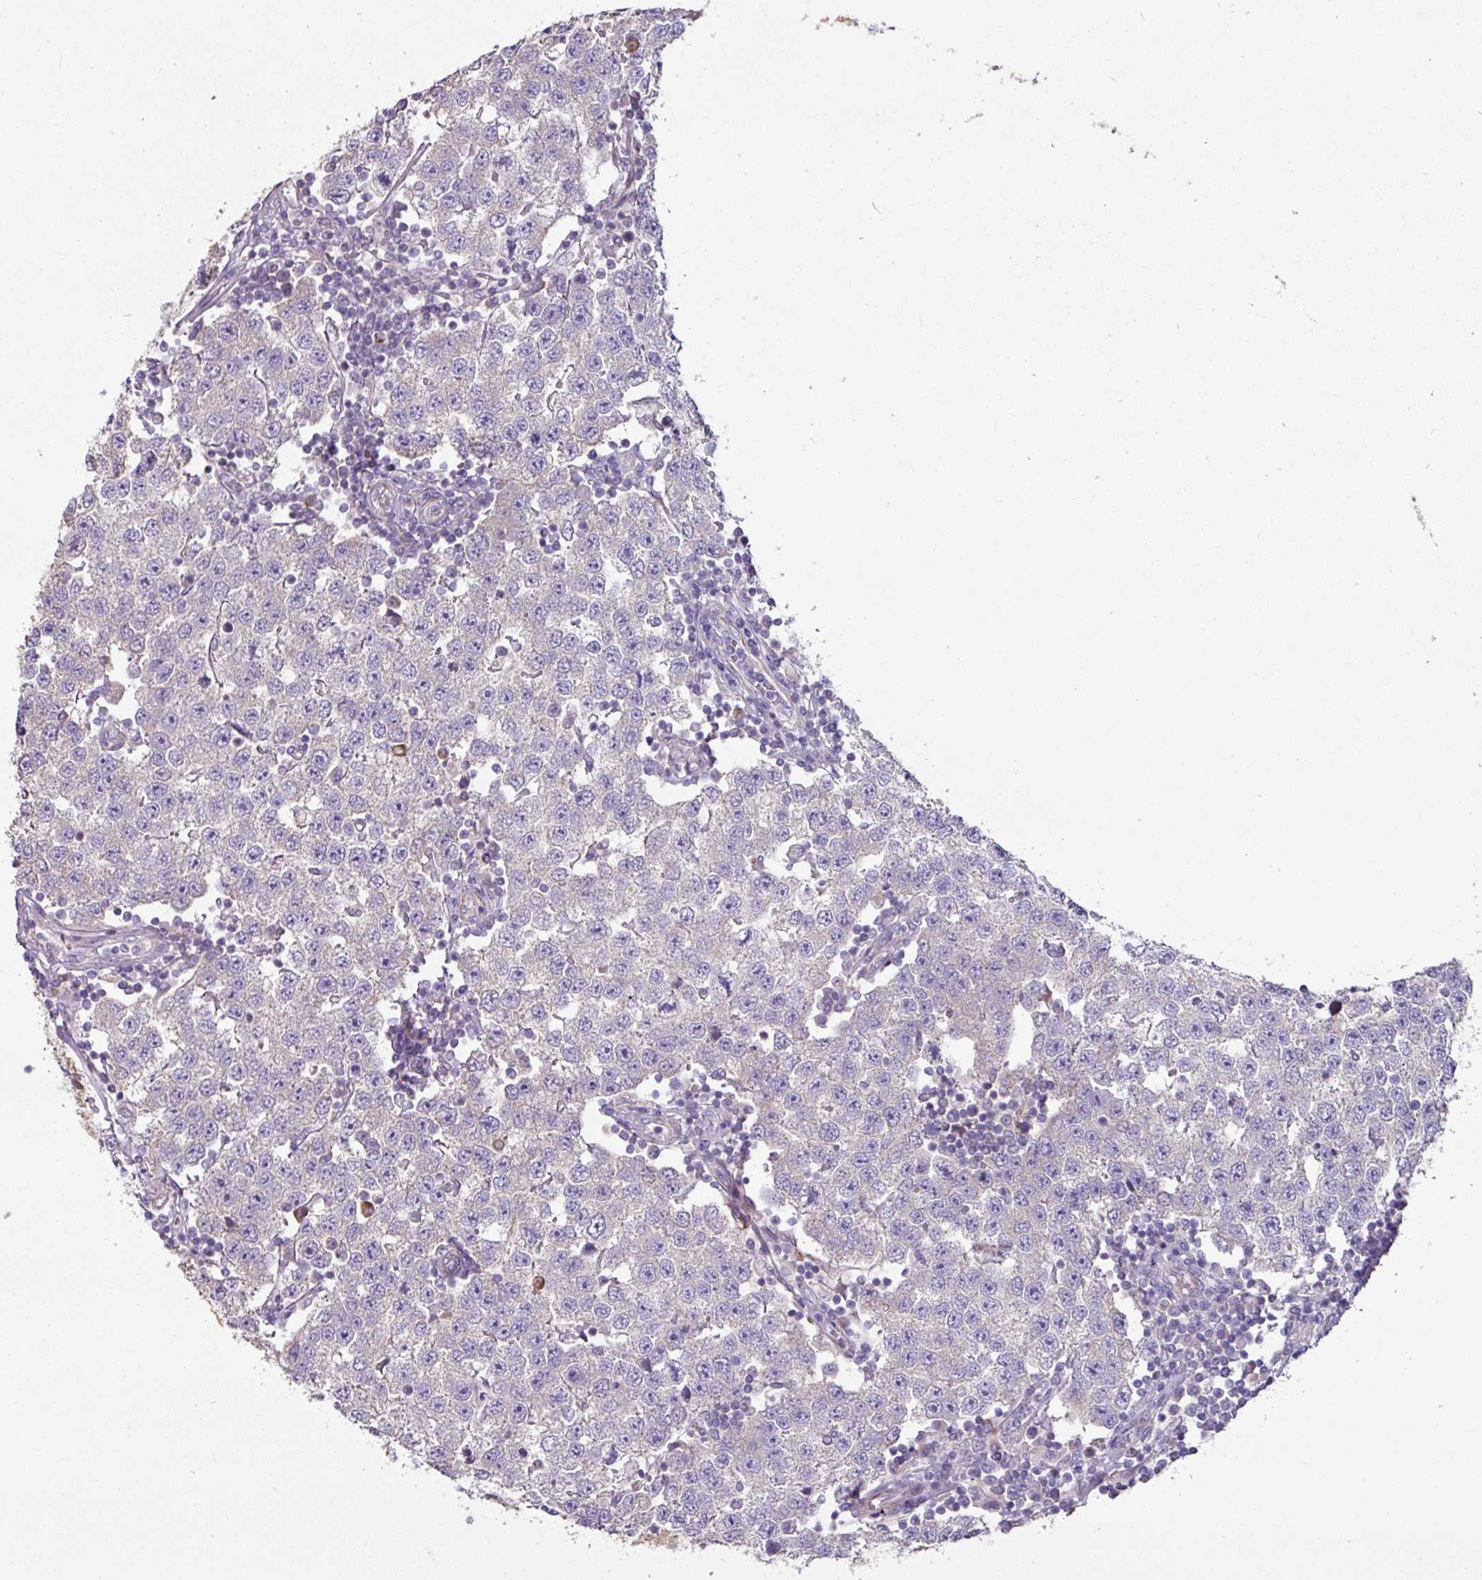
{"staining": {"intensity": "weak", "quantity": "25%-75%", "location": "cytoplasmic/membranous"}, "tissue": "testis cancer", "cell_type": "Tumor cells", "image_type": "cancer", "snomed": [{"axis": "morphology", "description": "Seminoma, NOS"}, {"axis": "topography", "description": "Testis"}], "caption": "A low amount of weak cytoplasmic/membranous staining is present in approximately 25%-75% of tumor cells in testis cancer (seminoma) tissue.", "gene": "MRRF", "patient": {"sex": "male", "age": 34}}